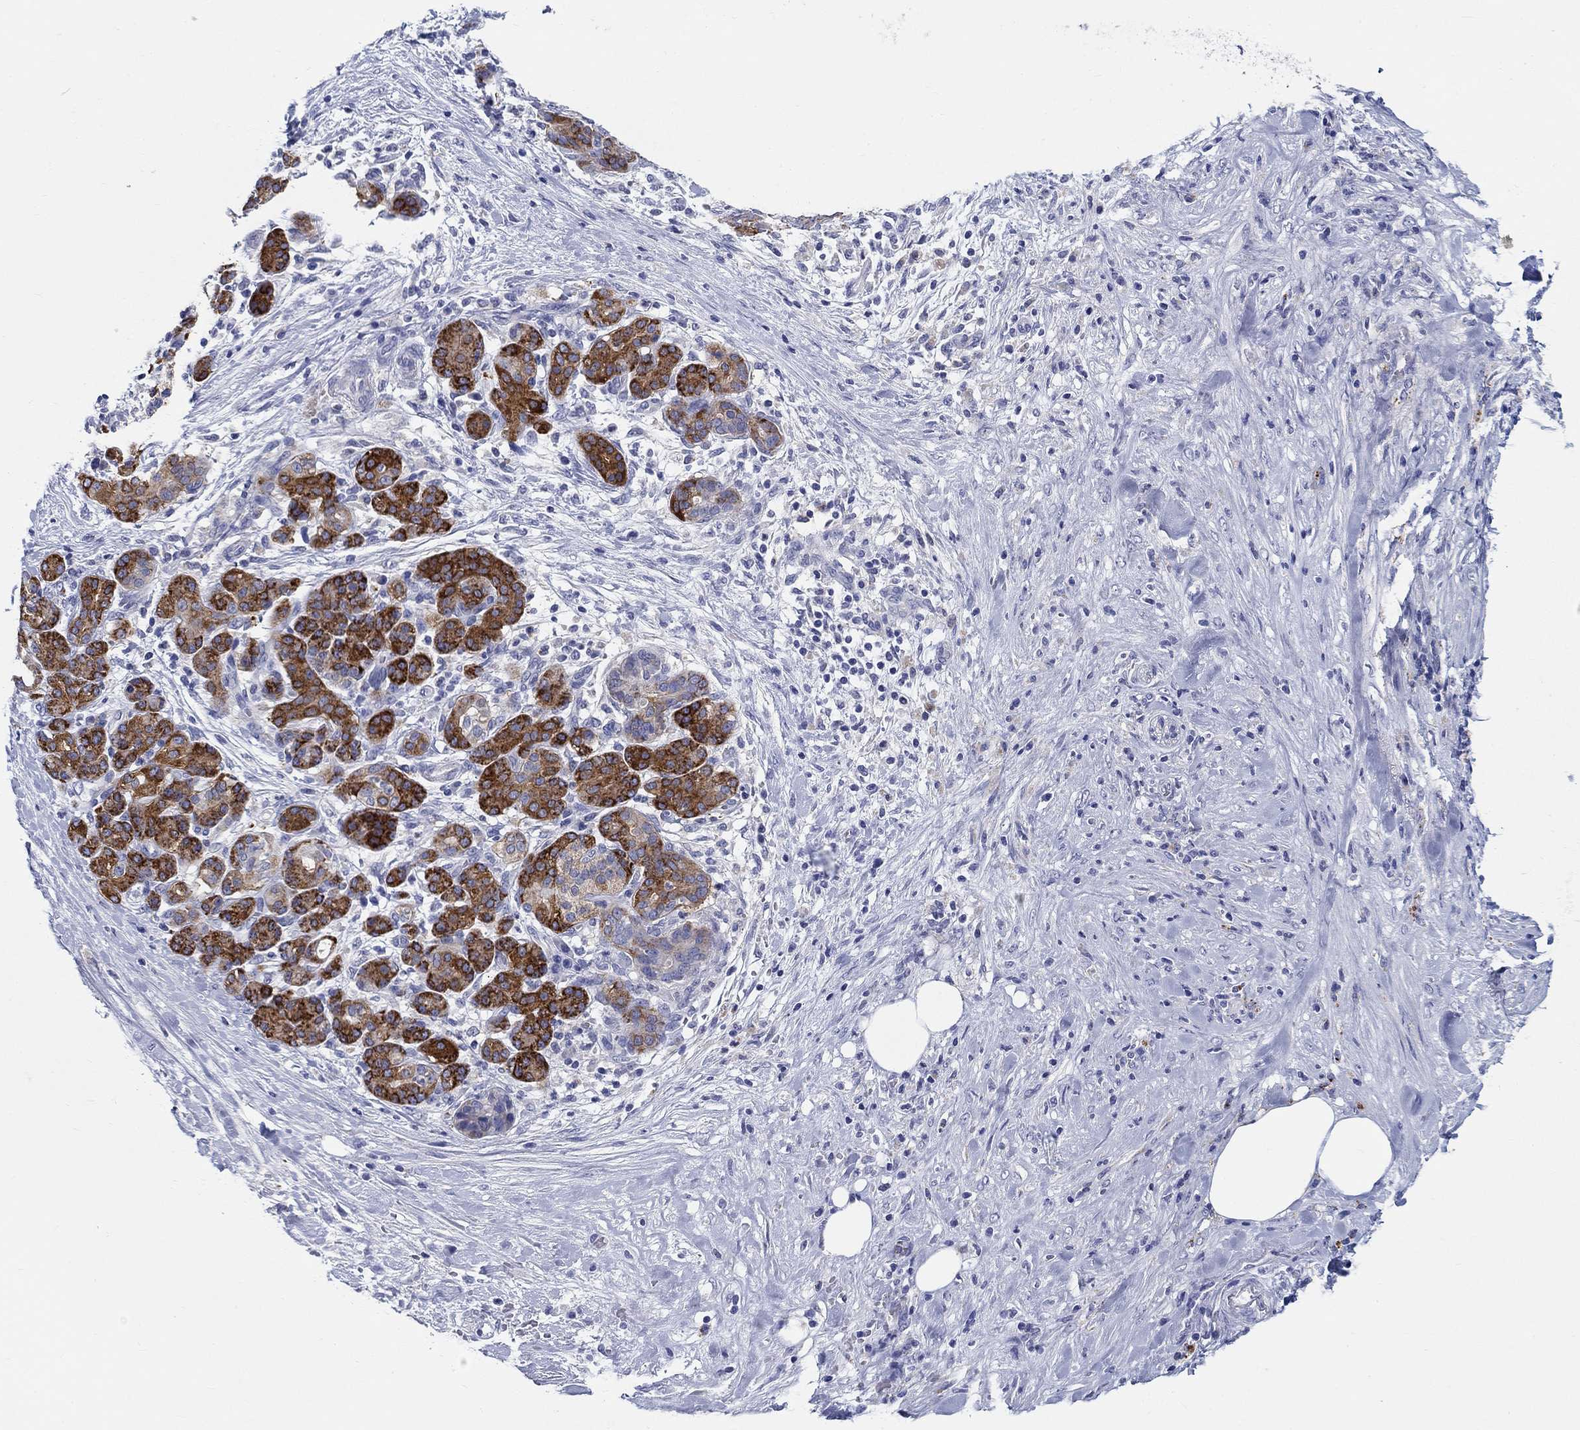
{"staining": {"intensity": "strong", "quantity": "<25%", "location": "cytoplasmic/membranous"}, "tissue": "pancreatic cancer", "cell_type": "Tumor cells", "image_type": "cancer", "snomed": [{"axis": "morphology", "description": "Adenocarcinoma, NOS"}, {"axis": "topography", "description": "Pancreas"}], "caption": "Human pancreatic cancer stained for a protein (brown) demonstrates strong cytoplasmic/membranous positive staining in approximately <25% of tumor cells.", "gene": "RAP1GAP", "patient": {"sex": "male", "age": 44}}